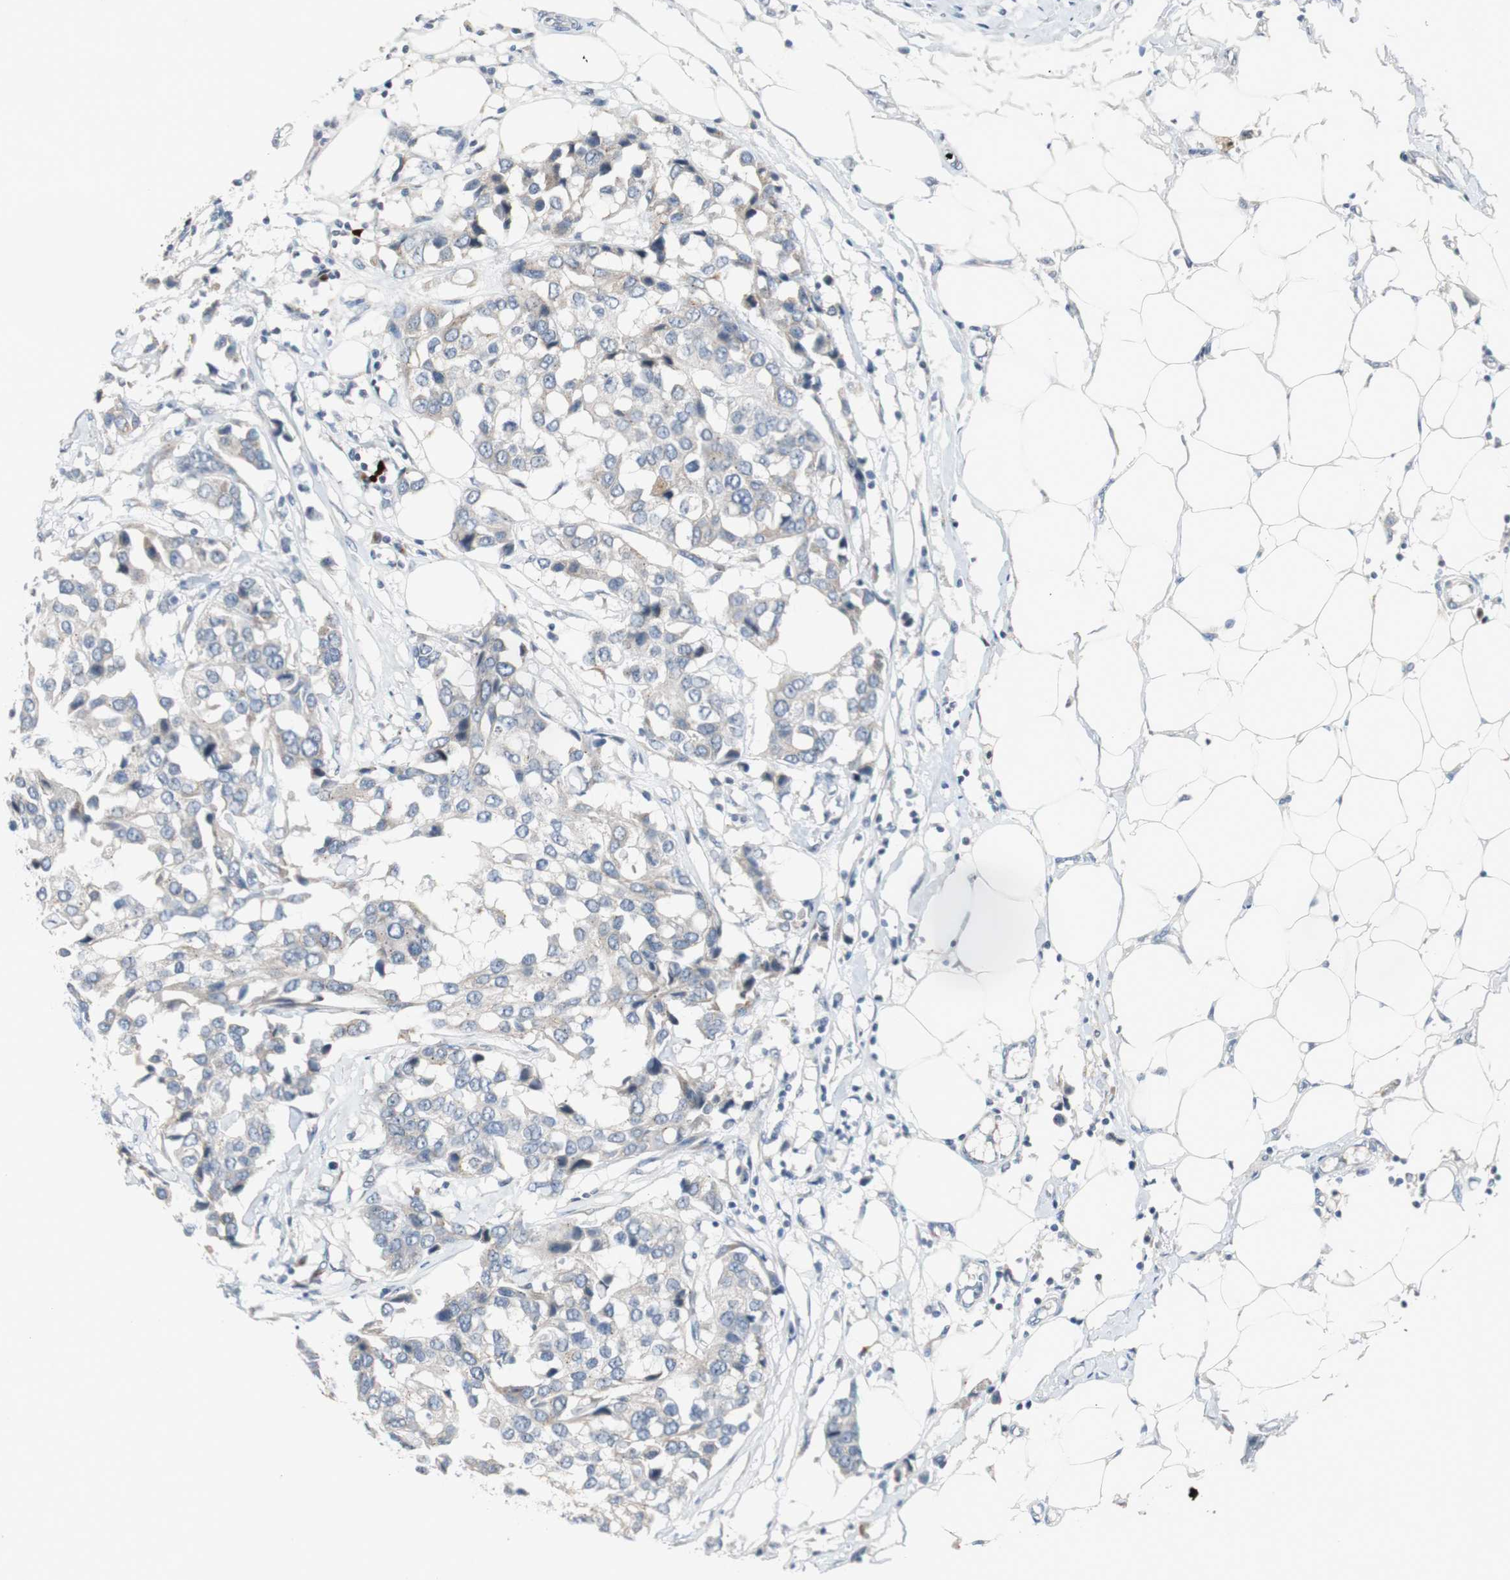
{"staining": {"intensity": "weak", "quantity": "<25%", "location": "cytoplasmic/membranous"}, "tissue": "breast cancer", "cell_type": "Tumor cells", "image_type": "cancer", "snomed": [{"axis": "morphology", "description": "Duct carcinoma"}, {"axis": "topography", "description": "Breast"}], "caption": "The photomicrograph exhibits no staining of tumor cells in intraductal carcinoma (breast).", "gene": "SOX30", "patient": {"sex": "female", "age": 80}}